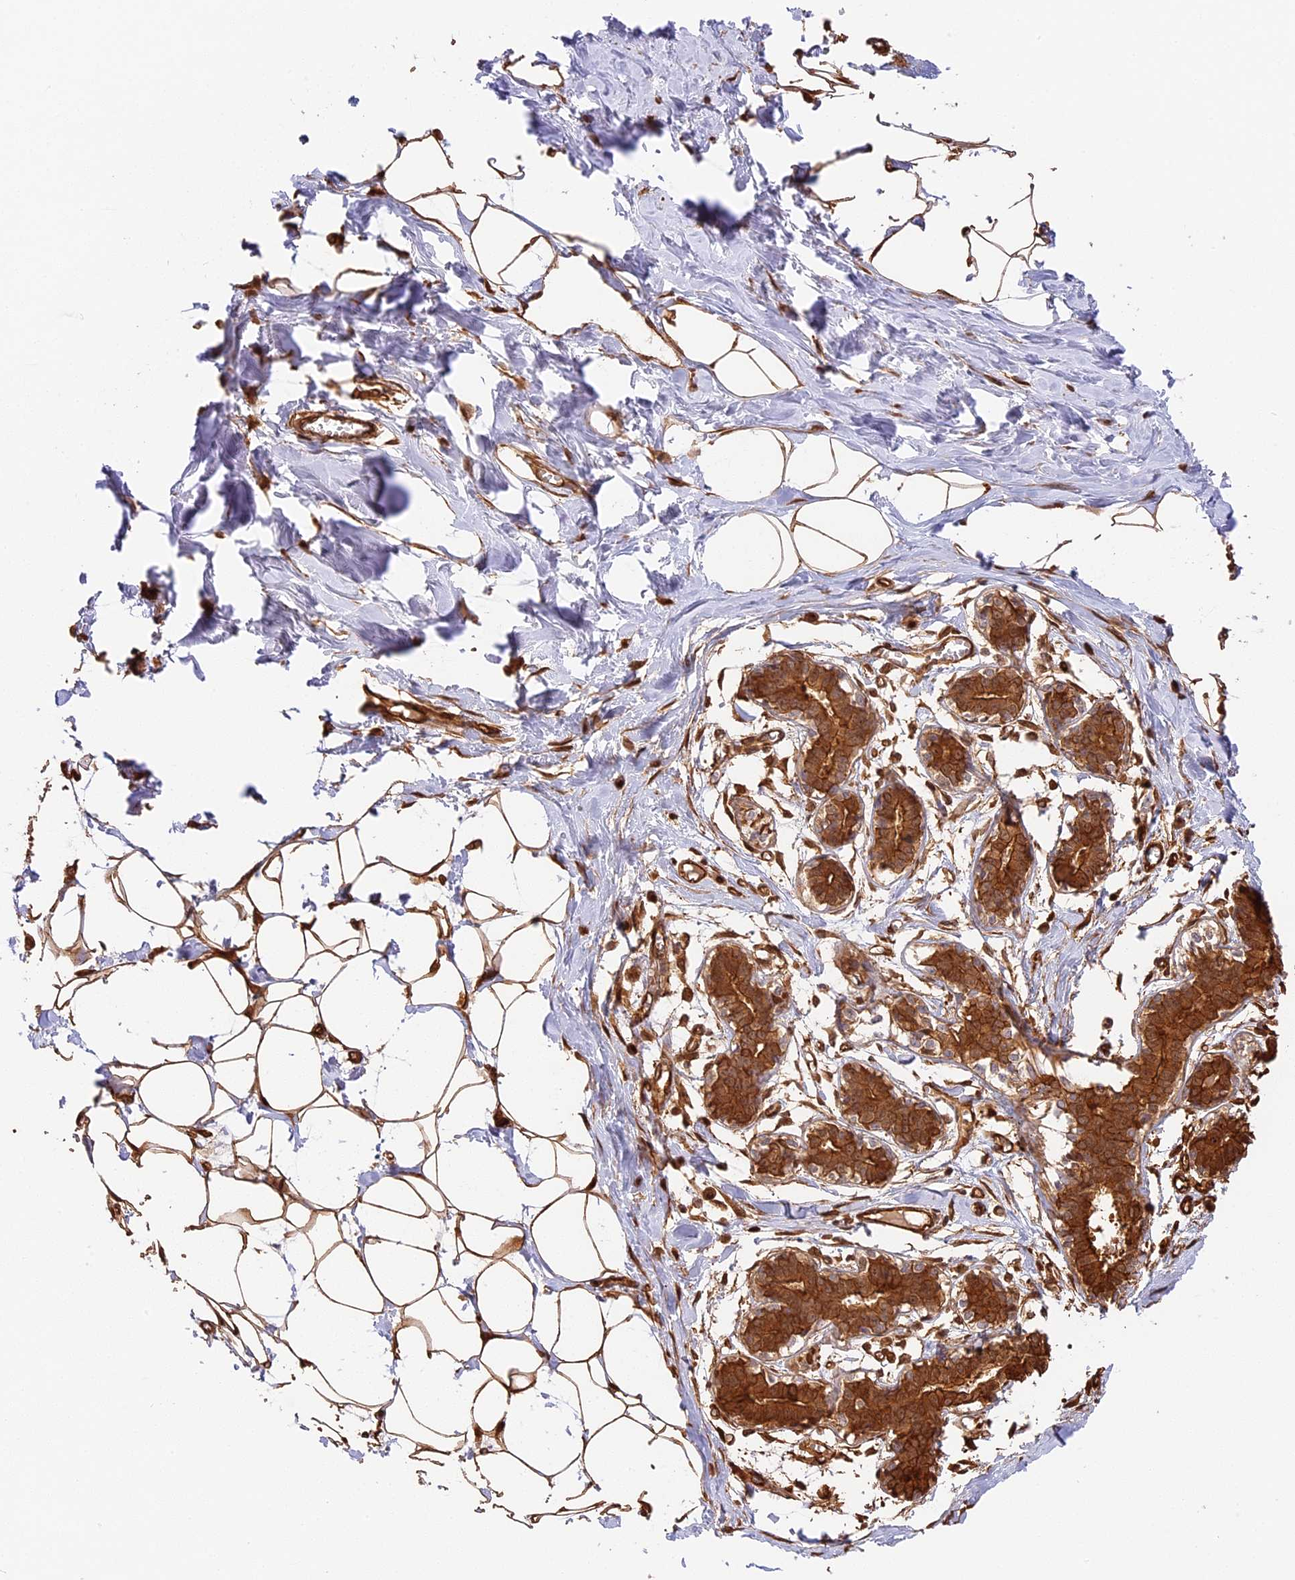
{"staining": {"intensity": "strong", "quantity": ">75%", "location": "cytoplasmic/membranous"}, "tissue": "breast", "cell_type": "Adipocytes", "image_type": "normal", "snomed": [{"axis": "morphology", "description": "Normal tissue, NOS"}, {"axis": "topography", "description": "Breast"}], "caption": "Brown immunohistochemical staining in benign human breast displays strong cytoplasmic/membranous positivity in approximately >75% of adipocytes. The protein of interest is stained brown, and the nuclei are stained in blue (DAB IHC with brightfield microscopy, high magnification).", "gene": "PPP1R37", "patient": {"sex": "female", "age": 27}}